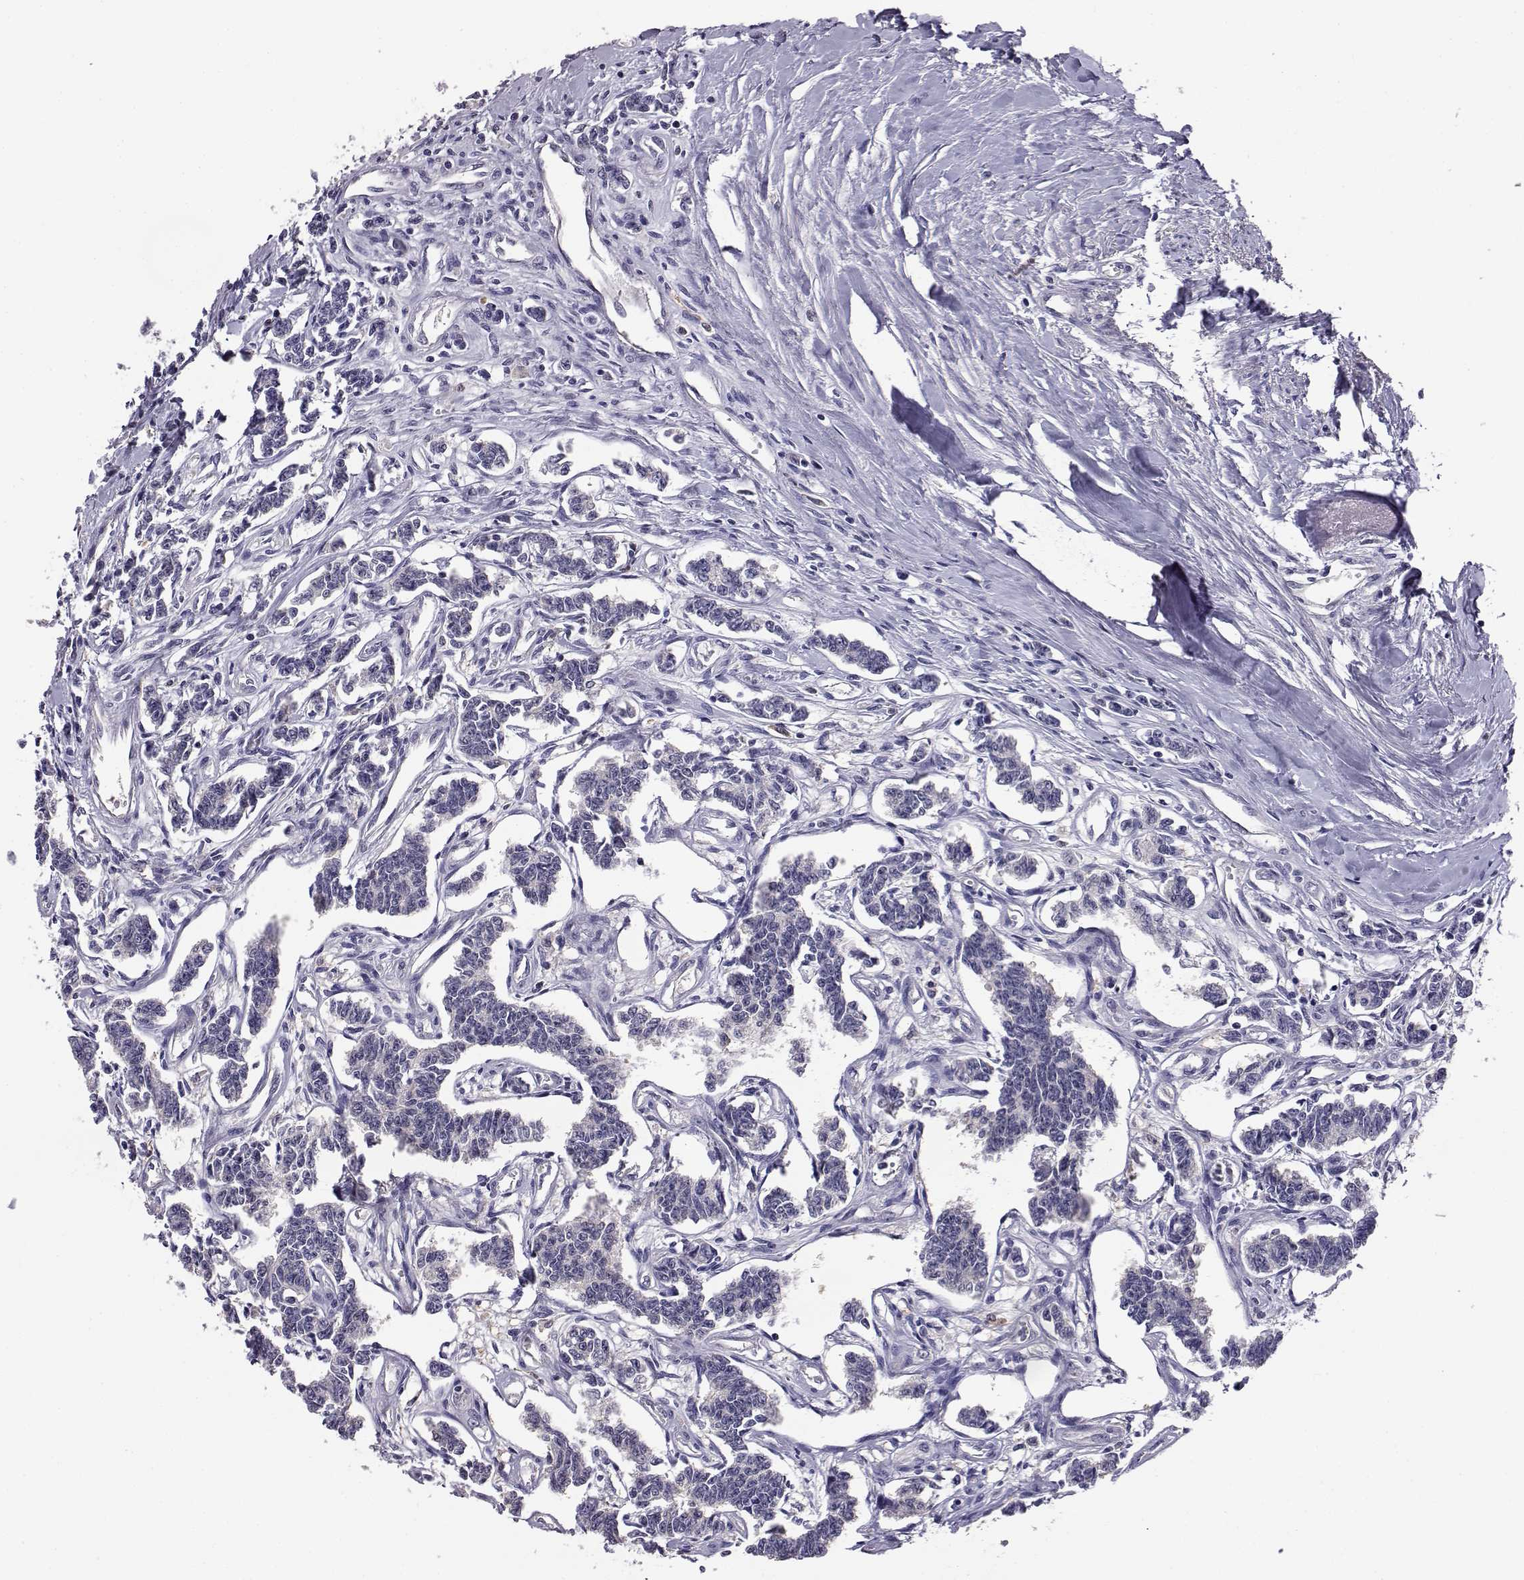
{"staining": {"intensity": "negative", "quantity": "none", "location": "none"}, "tissue": "carcinoid", "cell_type": "Tumor cells", "image_type": "cancer", "snomed": [{"axis": "morphology", "description": "Carcinoid, malignant, NOS"}, {"axis": "topography", "description": "Kidney"}], "caption": "Immunohistochemistry micrograph of neoplastic tissue: carcinoid stained with DAB shows no significant protein positivity in tumor cells. Brightfield microscopy of immunohistochemistry stained with DAB (brown) and hematoxylin (blue), captured at high magnification.", "gene": "AKR1B1", "patient": {"sex": "female", "age": 41}}